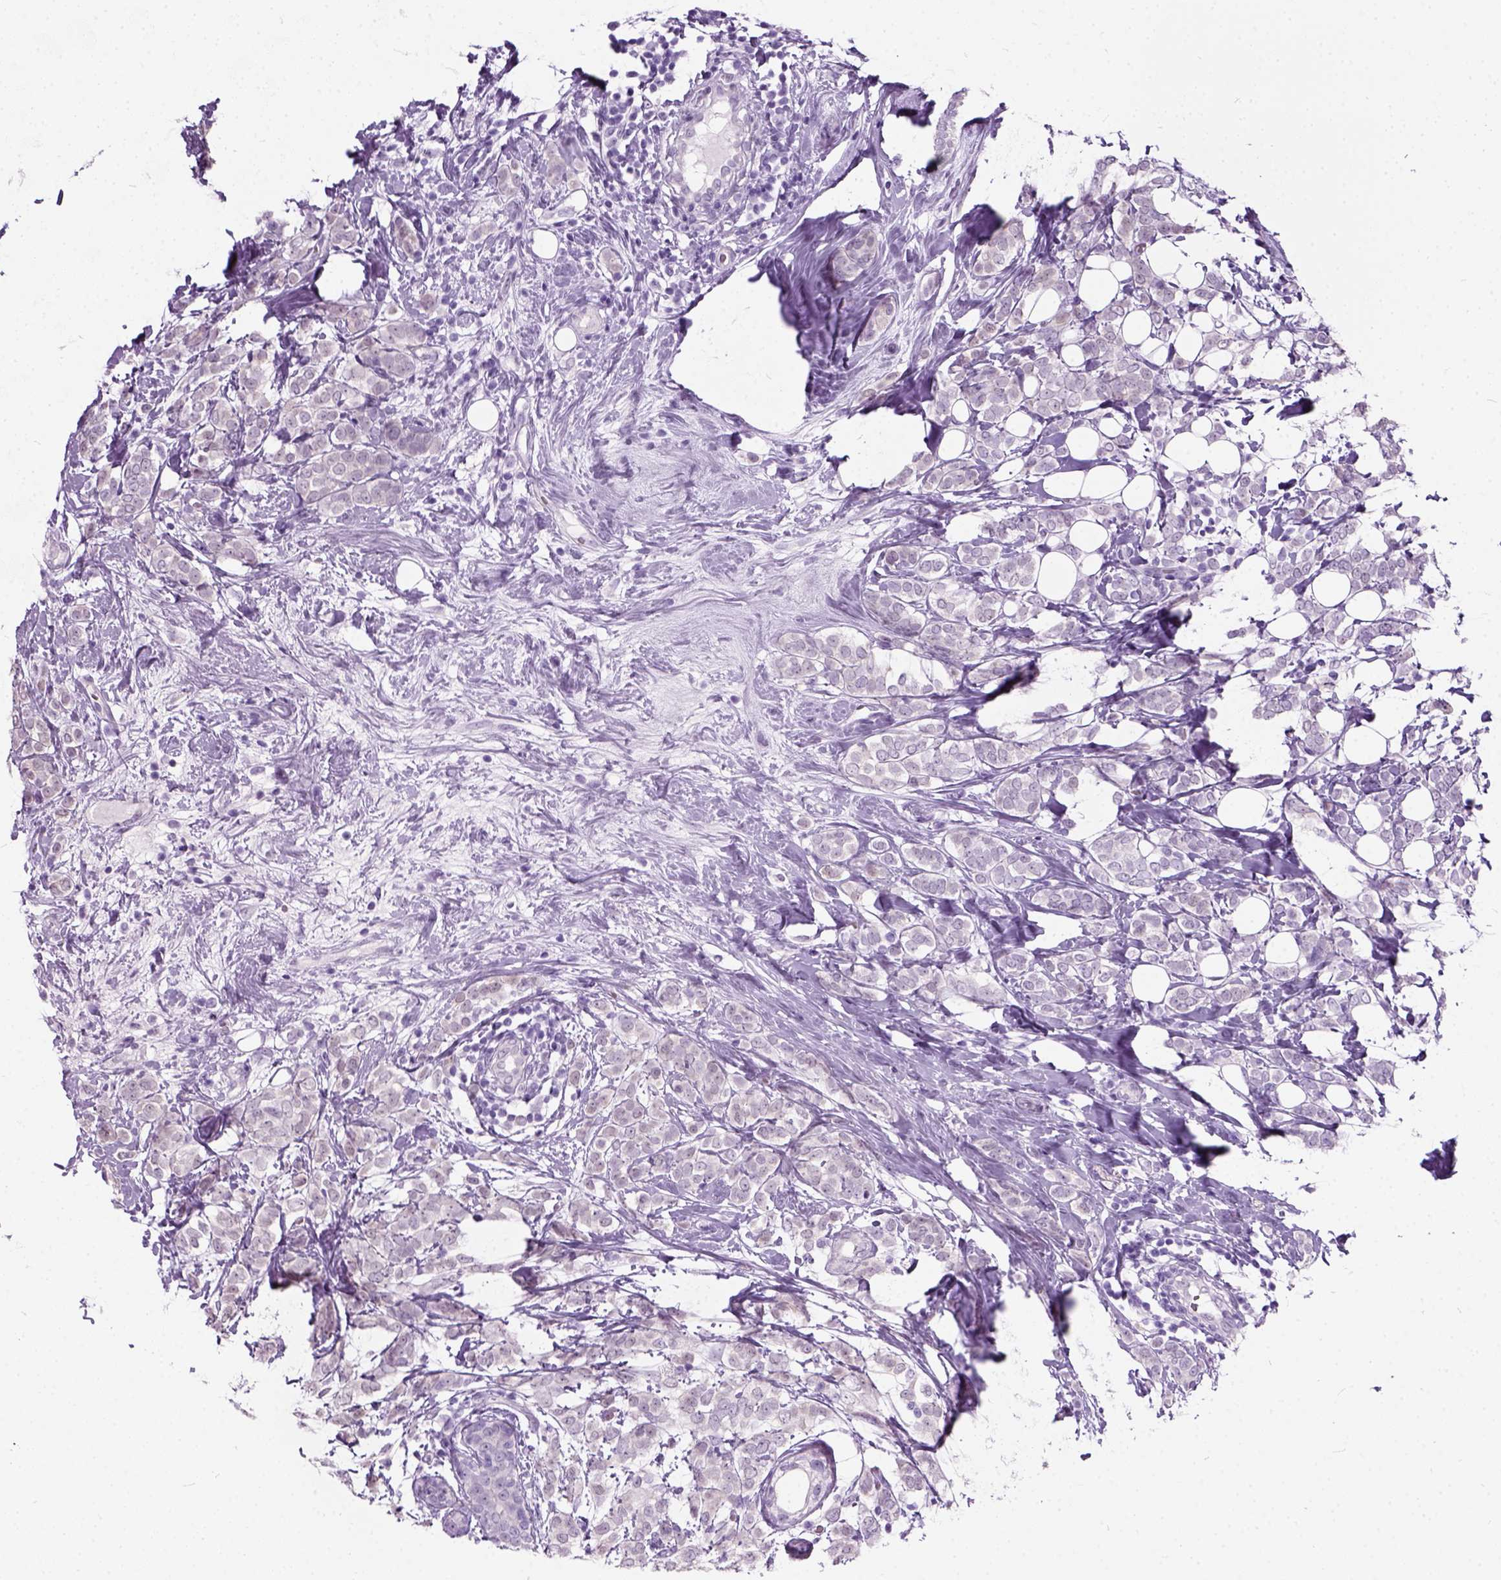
{"staining": {"intensity": "negative", "quantity": "none", "location": "none"}, "tissue": "breast cancer", "cell_type": "Tumor cells", "image_type": "cancer", "snomed": [{"axis": "morphology", "description": "Lobular carcinoma"}, {"axis": "topography", "description": "Breast"}], "caption": "IHC micrograph of breast lobular carcinoma stained for a protein (brown), which shows no staining in tumor cells.", "gene": "AXDND1", "patient": {"sex": "female", "age": 49}}